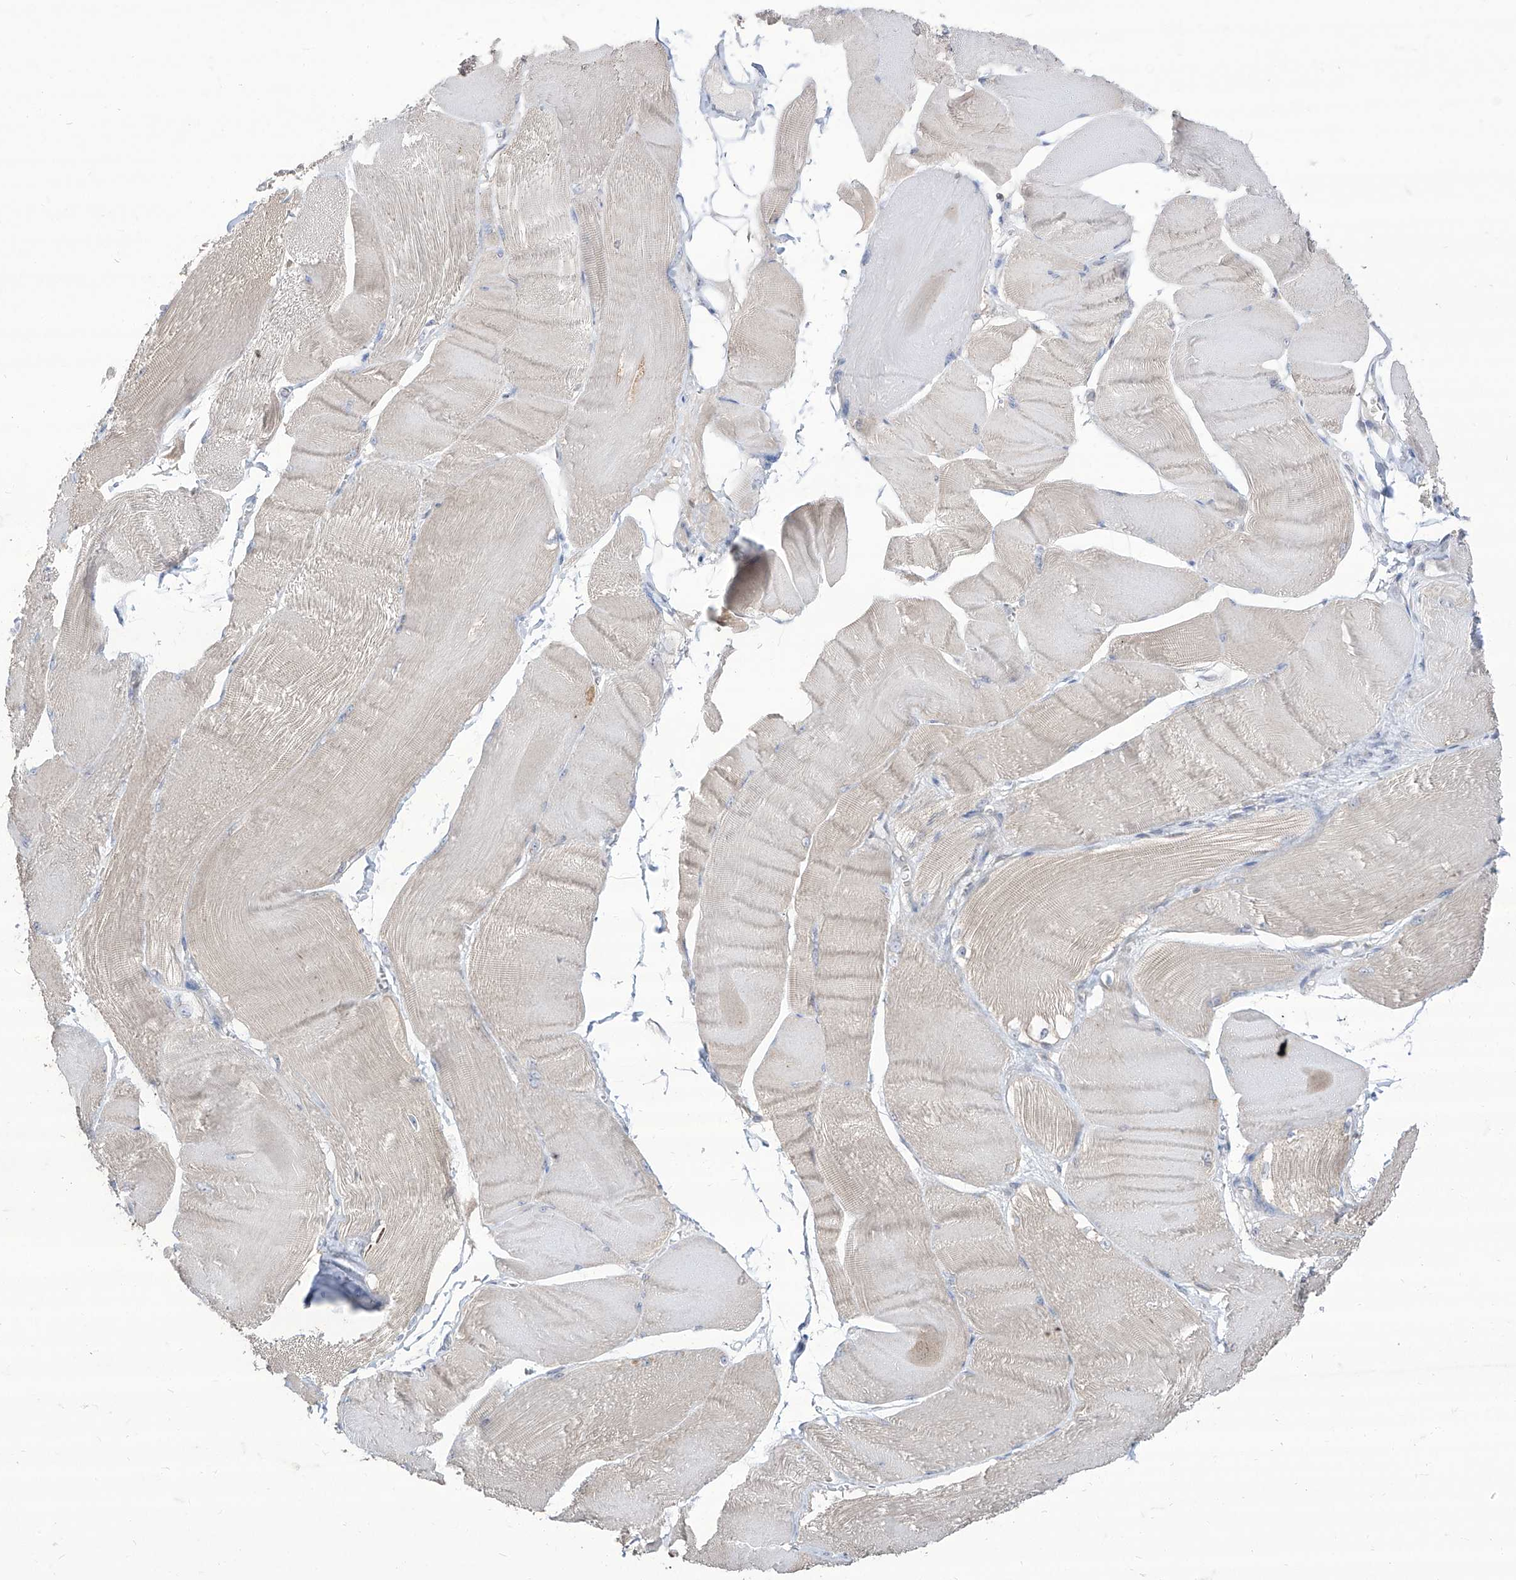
{"staining": {"intensity": "negative", "quantity": "none", "location": "none"}, "tissue": "skeletal muscle", "cell_type": "Myocytes", "image_type": "normal", "snomed": [{"axis": "morphology", "description": "Normal tissue, NOS"}, {"axis": "morphology", "description": "Basal cell carcinoma"}, {"axis": "topography", "description": "Skeletal muscle"}], "caption": "DAB (3,3'-diaminobenzidine) immunohistochemical staining of benign human skeletal muscle shows no significant positivity in myocytes.", "gene": "BROX", "patient": {"sex": "female", "age": 64}}